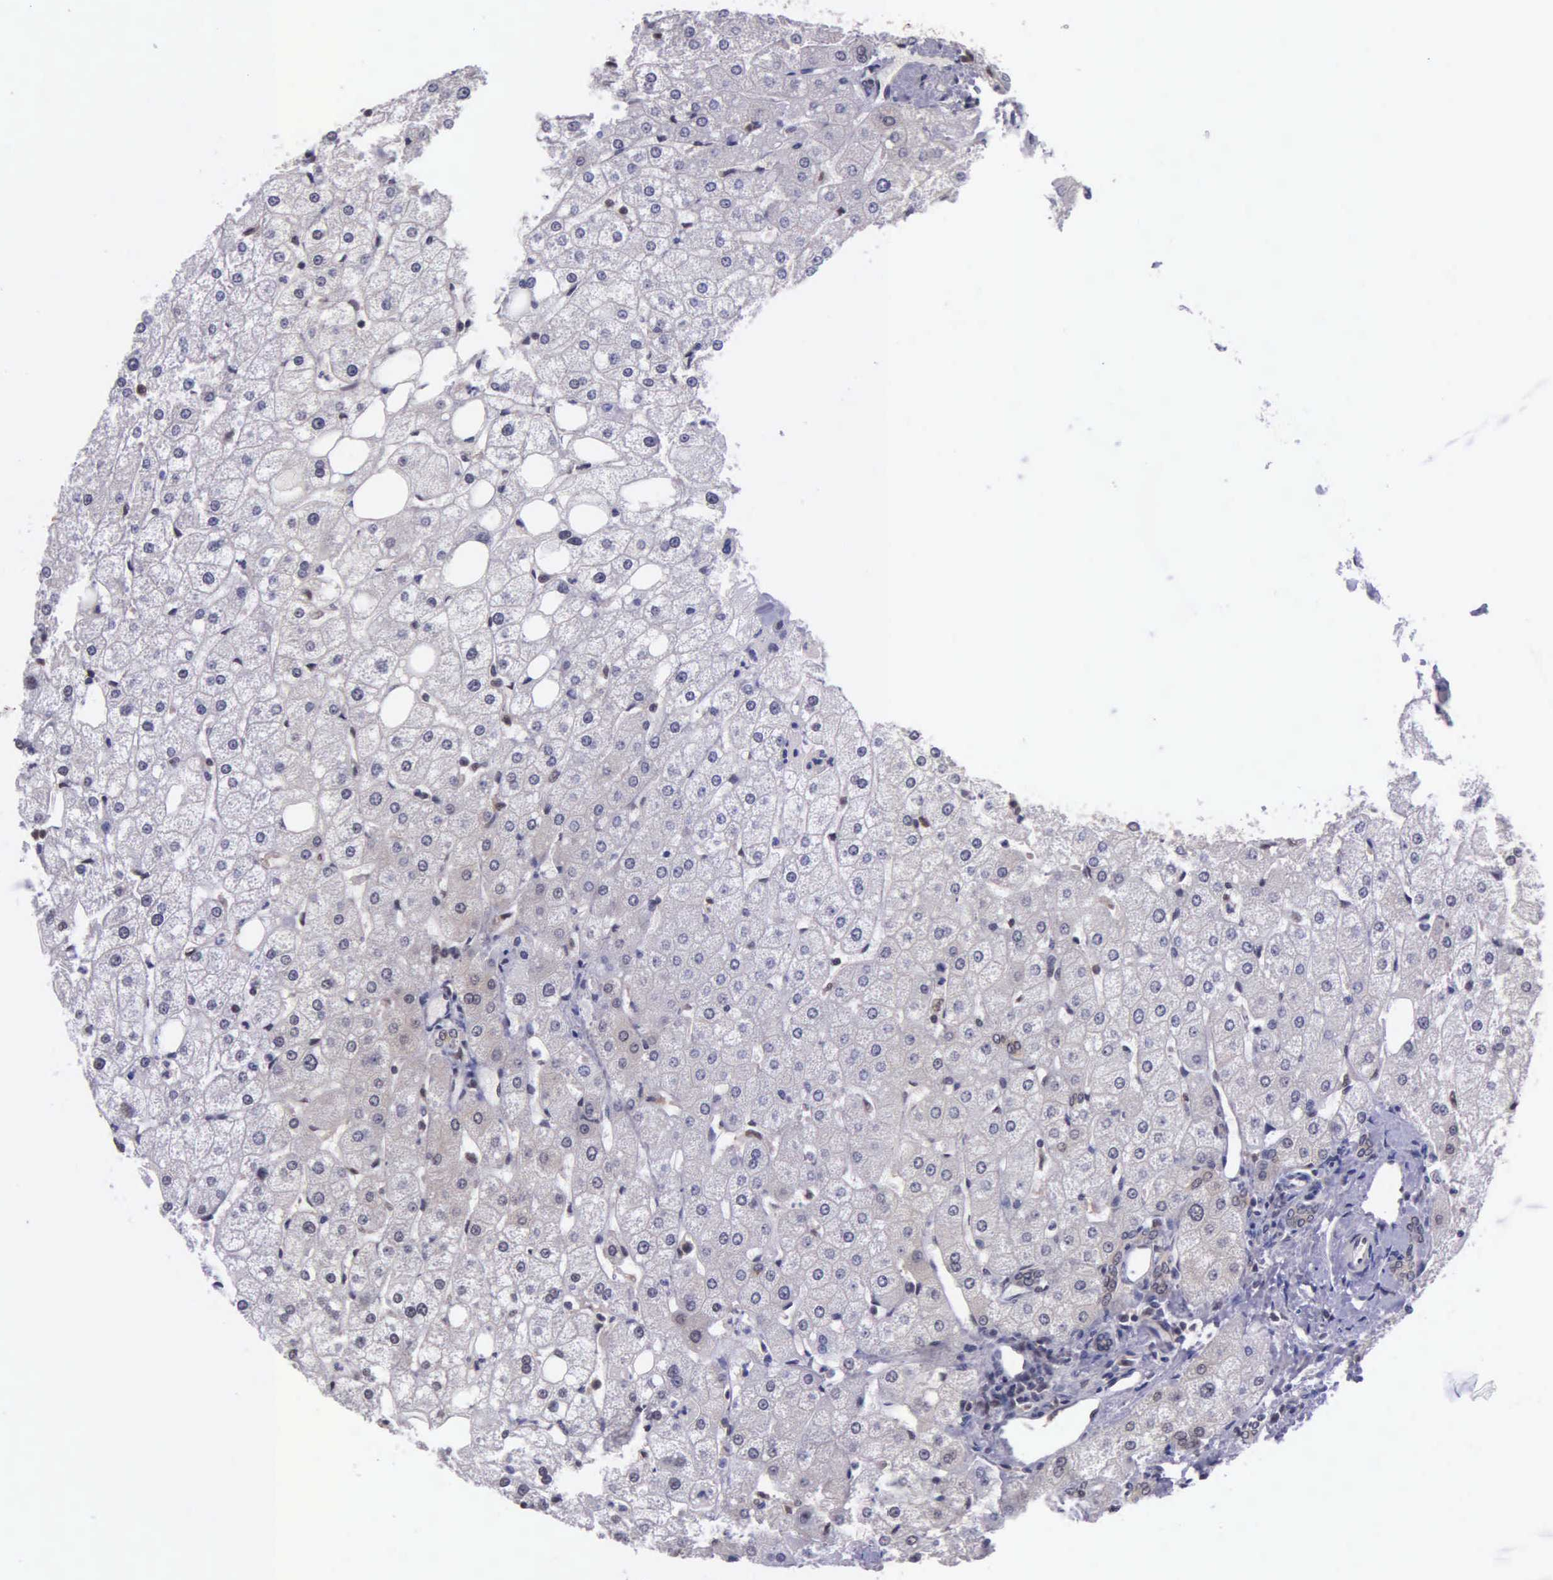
{"staining": {"intensity": "weak", "quantity": "25%-75%", "location": "cytoplasmic/membranous"}, "tissue": "liver", "cell_type": "Cholangiocytes", "image_type": "normal", "snomed": [{"axis": "morphology", "description": "Normal tissue, NOS"}, {"axis": "topography", "description": "Liver"}], "caption": "Approximately 25%-75% of cholangiocytes in unremarkable human liver exhibit weak cytoplasmic/membranous protein staining as visualized by brown immunohistochemical staining.", "gene": "PSMC1", "patient": {"sex": "male", "age": 35}}